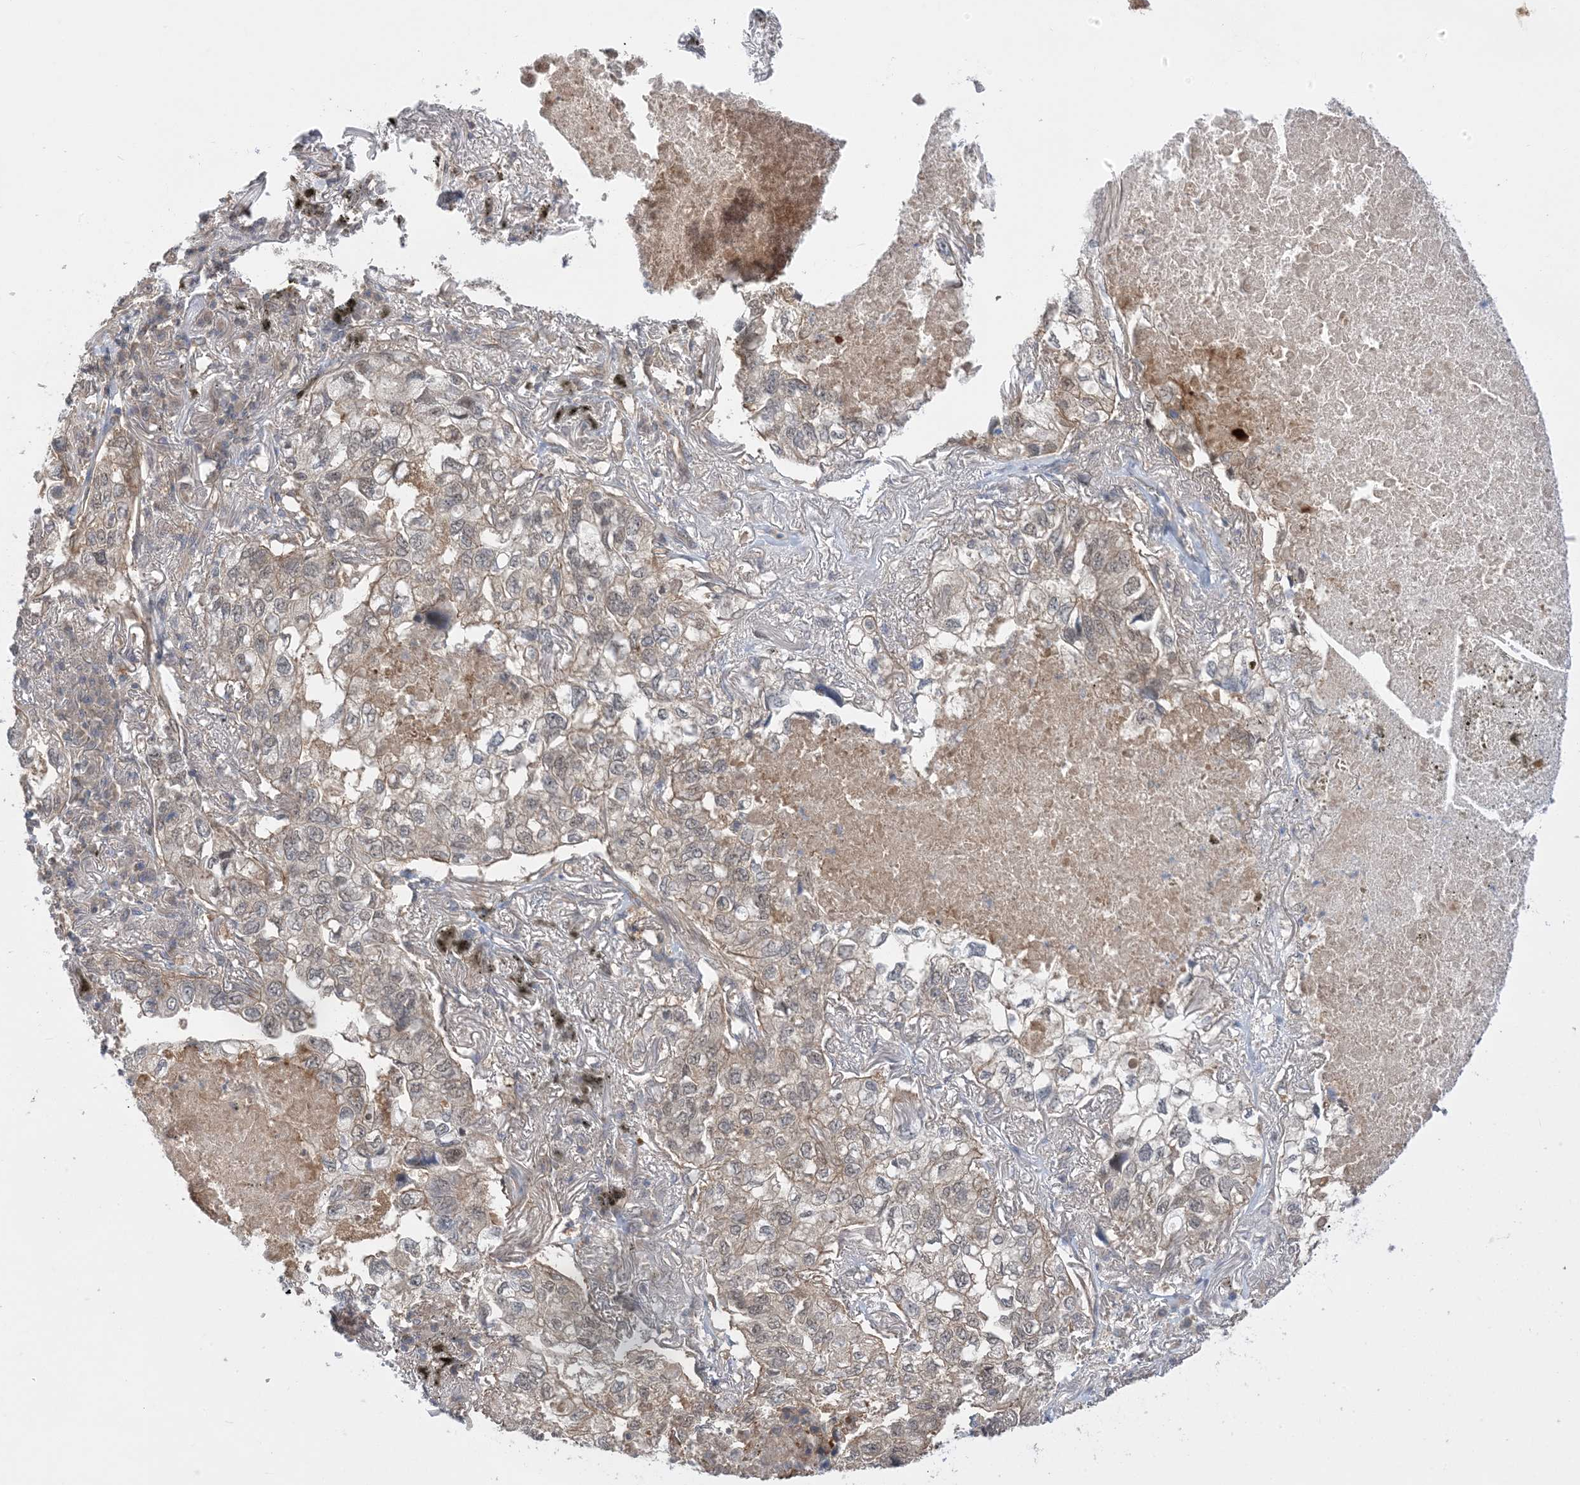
{"staining": {"intensity": "moderate", "quantity": "25%-75%", "location": "cytoplasmic/membranous"}, "tissue": "lung cancer", "cell_type": "Tumor cells", "image_type": "cancer", "snomed": [{"axis": "morphology", "description": "Adenocarcinoma, NOS"}, {"axis": "topography", "description": "Lung"}], "caption": "An immunohistochemistry photomicrograph of tumor tissue is shown. Protein staining in brown labels moderate cytoplasmic/membranous positivity in lung cancer (adenocarcinoma) within tumor cells.", "gene": "WDR26", "patient": {"sex": "male", "age": 65}}